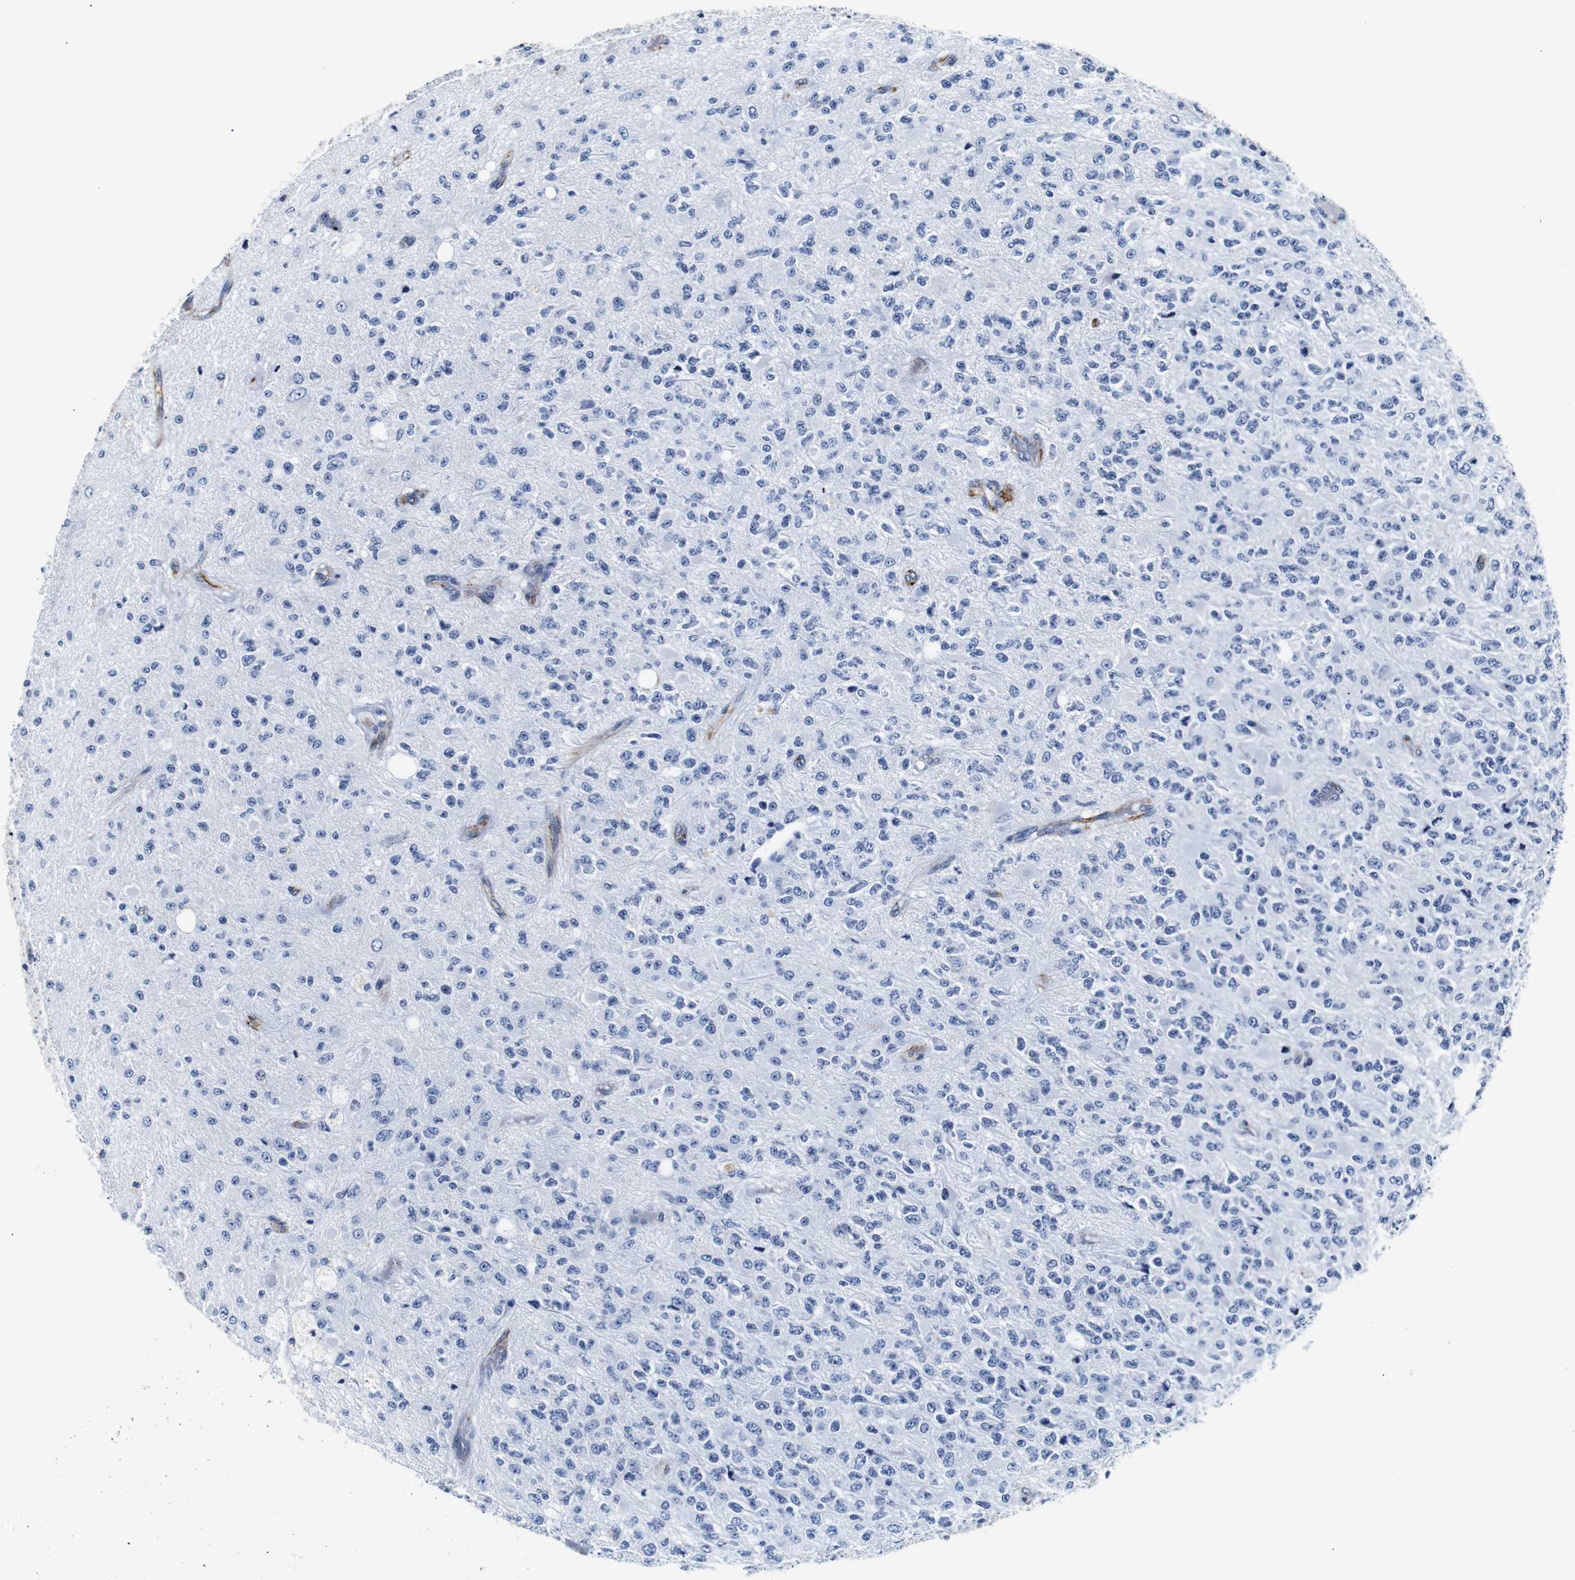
{"staining": {"intensity": "negative", "quantity": "none", "location": "none"}, "tissue": "glioma", "cell_type": "Tumor cells", "image_type": "cancer", "snomed": [{"axis": "morphology", "description": "Glioma, malignant, High grade"}, {"axis": "topography", "description": "pancreas cauda"}], "caption": "Tumor cells are negative for brown protein staining in malignant high-grade glioma.", "gene": "MUC4", "patient": {"sex": "male", "age": 60}}